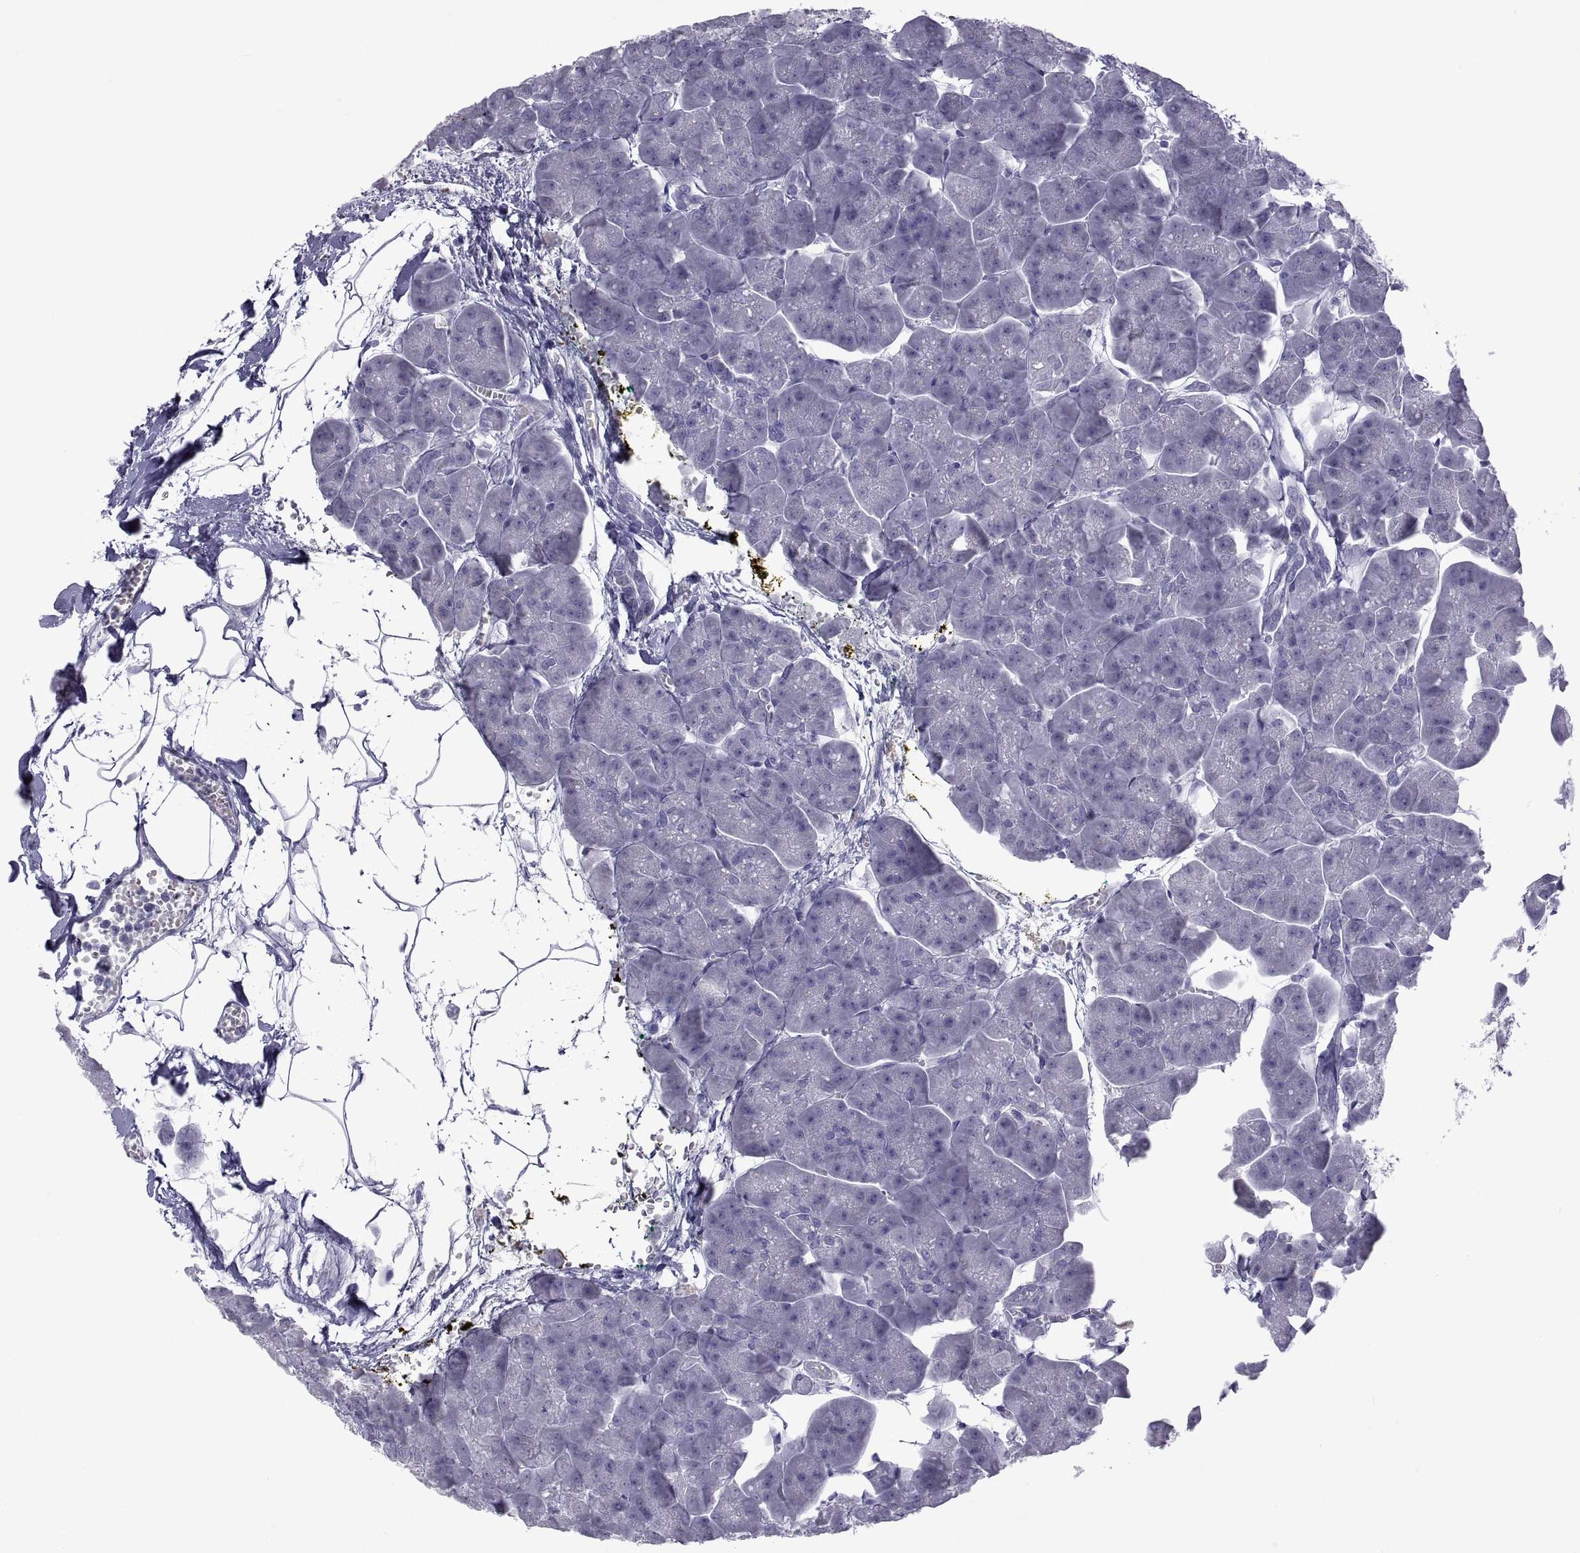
{"staining": {"intensity": "negative", "quantity": "none", "location": "none"}, "tissue": "pancreas", "cell_type": "Exocrine glandular cells", "image_type": "normal", "snomed": [{"axis": "morphology", "description": "Normal tissue, NOS"}, {"axis": "topography", "description": "Adipose tissue"}, {"axis": "topography", "description": "Pancreas"}, {"axis": "topography", "description": "Peripheral nerve tissue"}], "caption": "IHC micrograph of benign pancreas stained for a protein (brown), which reveals no expression in exocrine glandular cells.", "gene": "MAGEB1", "patient": {"sex": "female", "age": 58}}